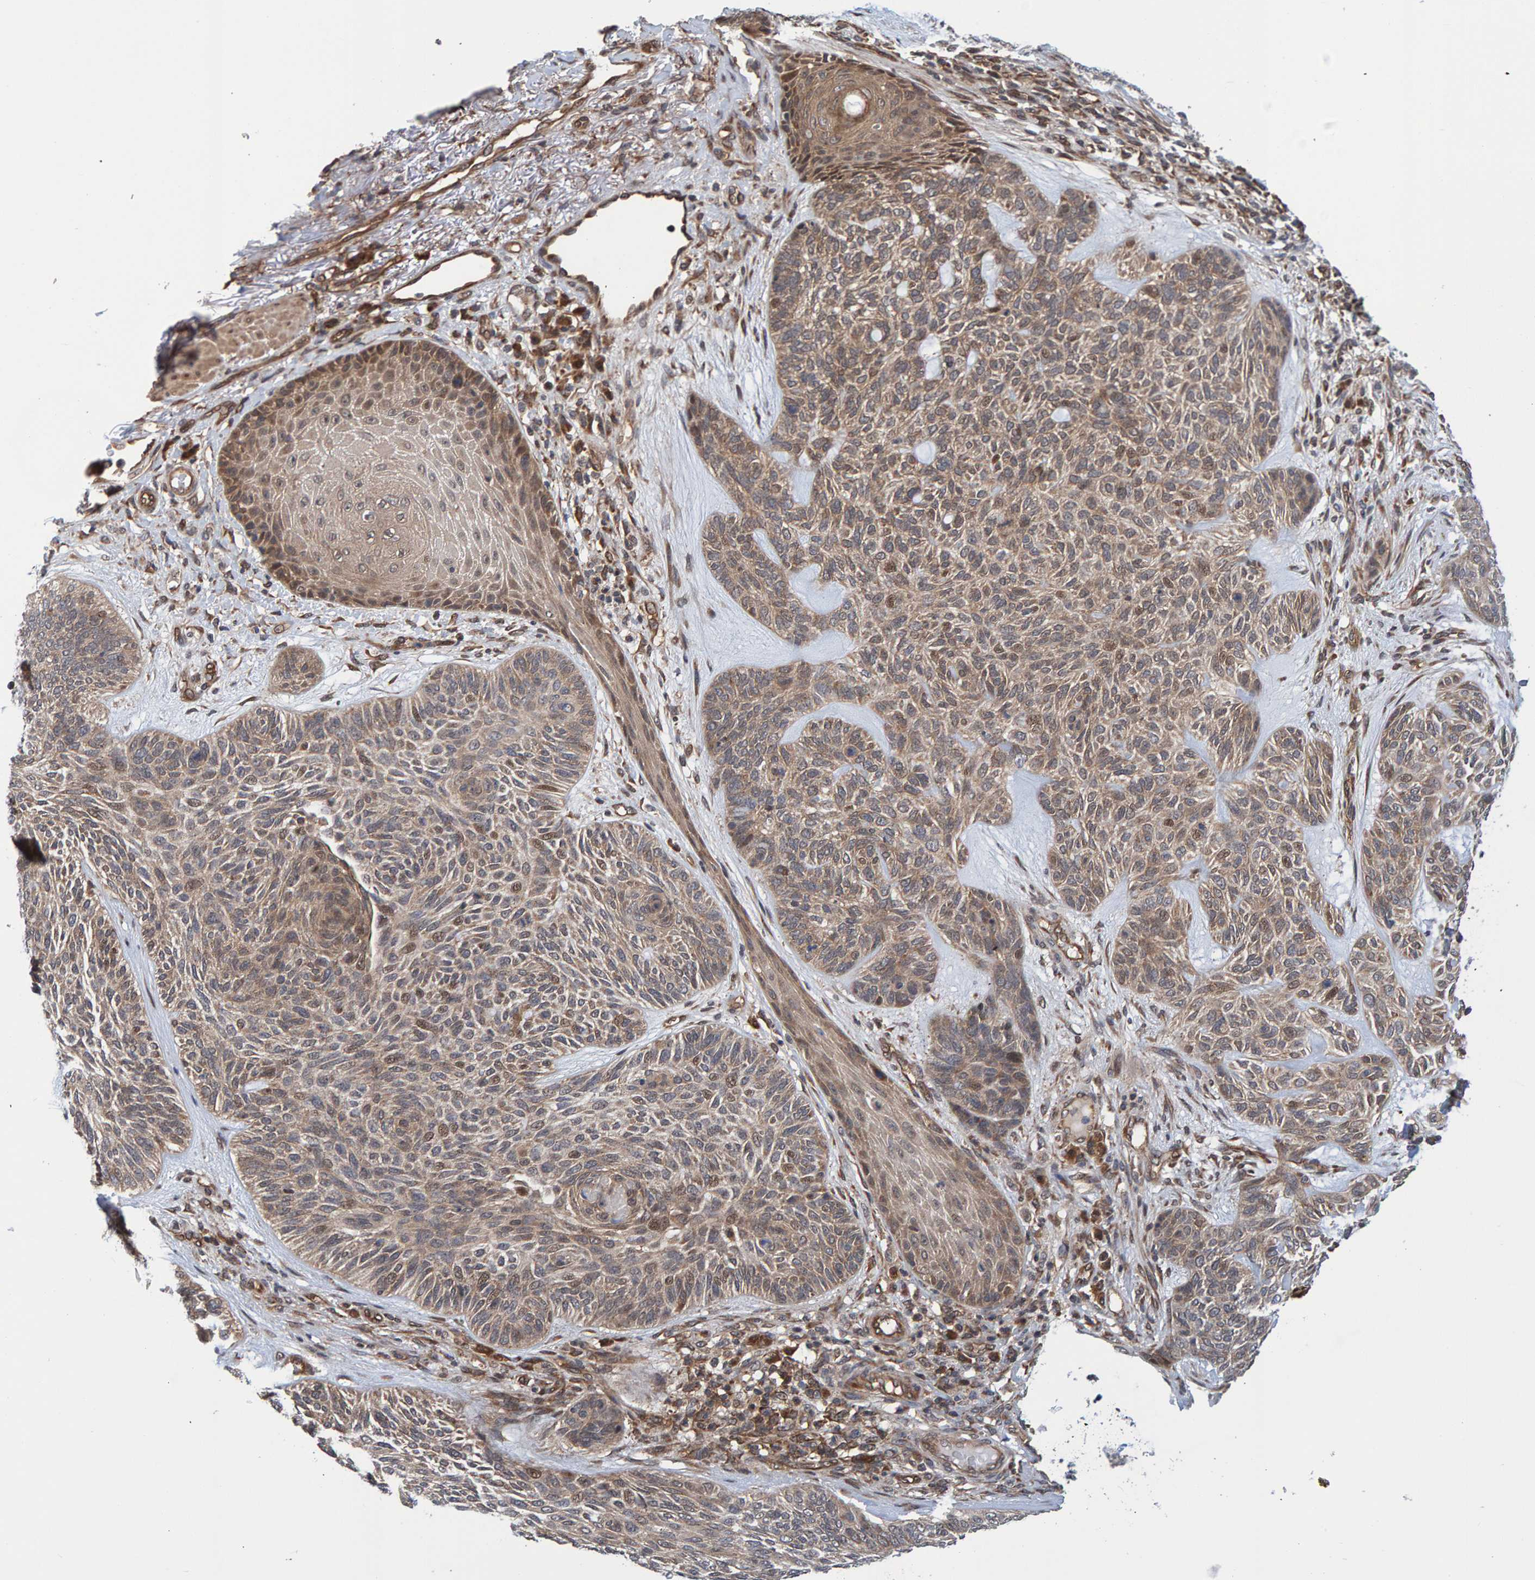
{"staining": {"intensity": "moderate", "quantity": ">75%", "location": "cytoplasmic/membranous"}, "tissue": "skin cancer", "cell_type": "Tumor cells", "image_type": "cancer", "snomed": [{"axis": "morphology", "description": "Basal cell carcinoma"}, {"axis": "topography", "description": "Skin"}], "caption": "Skin basal cell carcinoma tissue demonstrates moderate cytoplasmic/membranous positivity in about >75% of tumor cells, visualized by immunohistochemistry. (DAB = brown stain, brightfield microscopy at high magnification).", "gene": "SCRN2", "patient": {"sex": "male", "age": 55}}